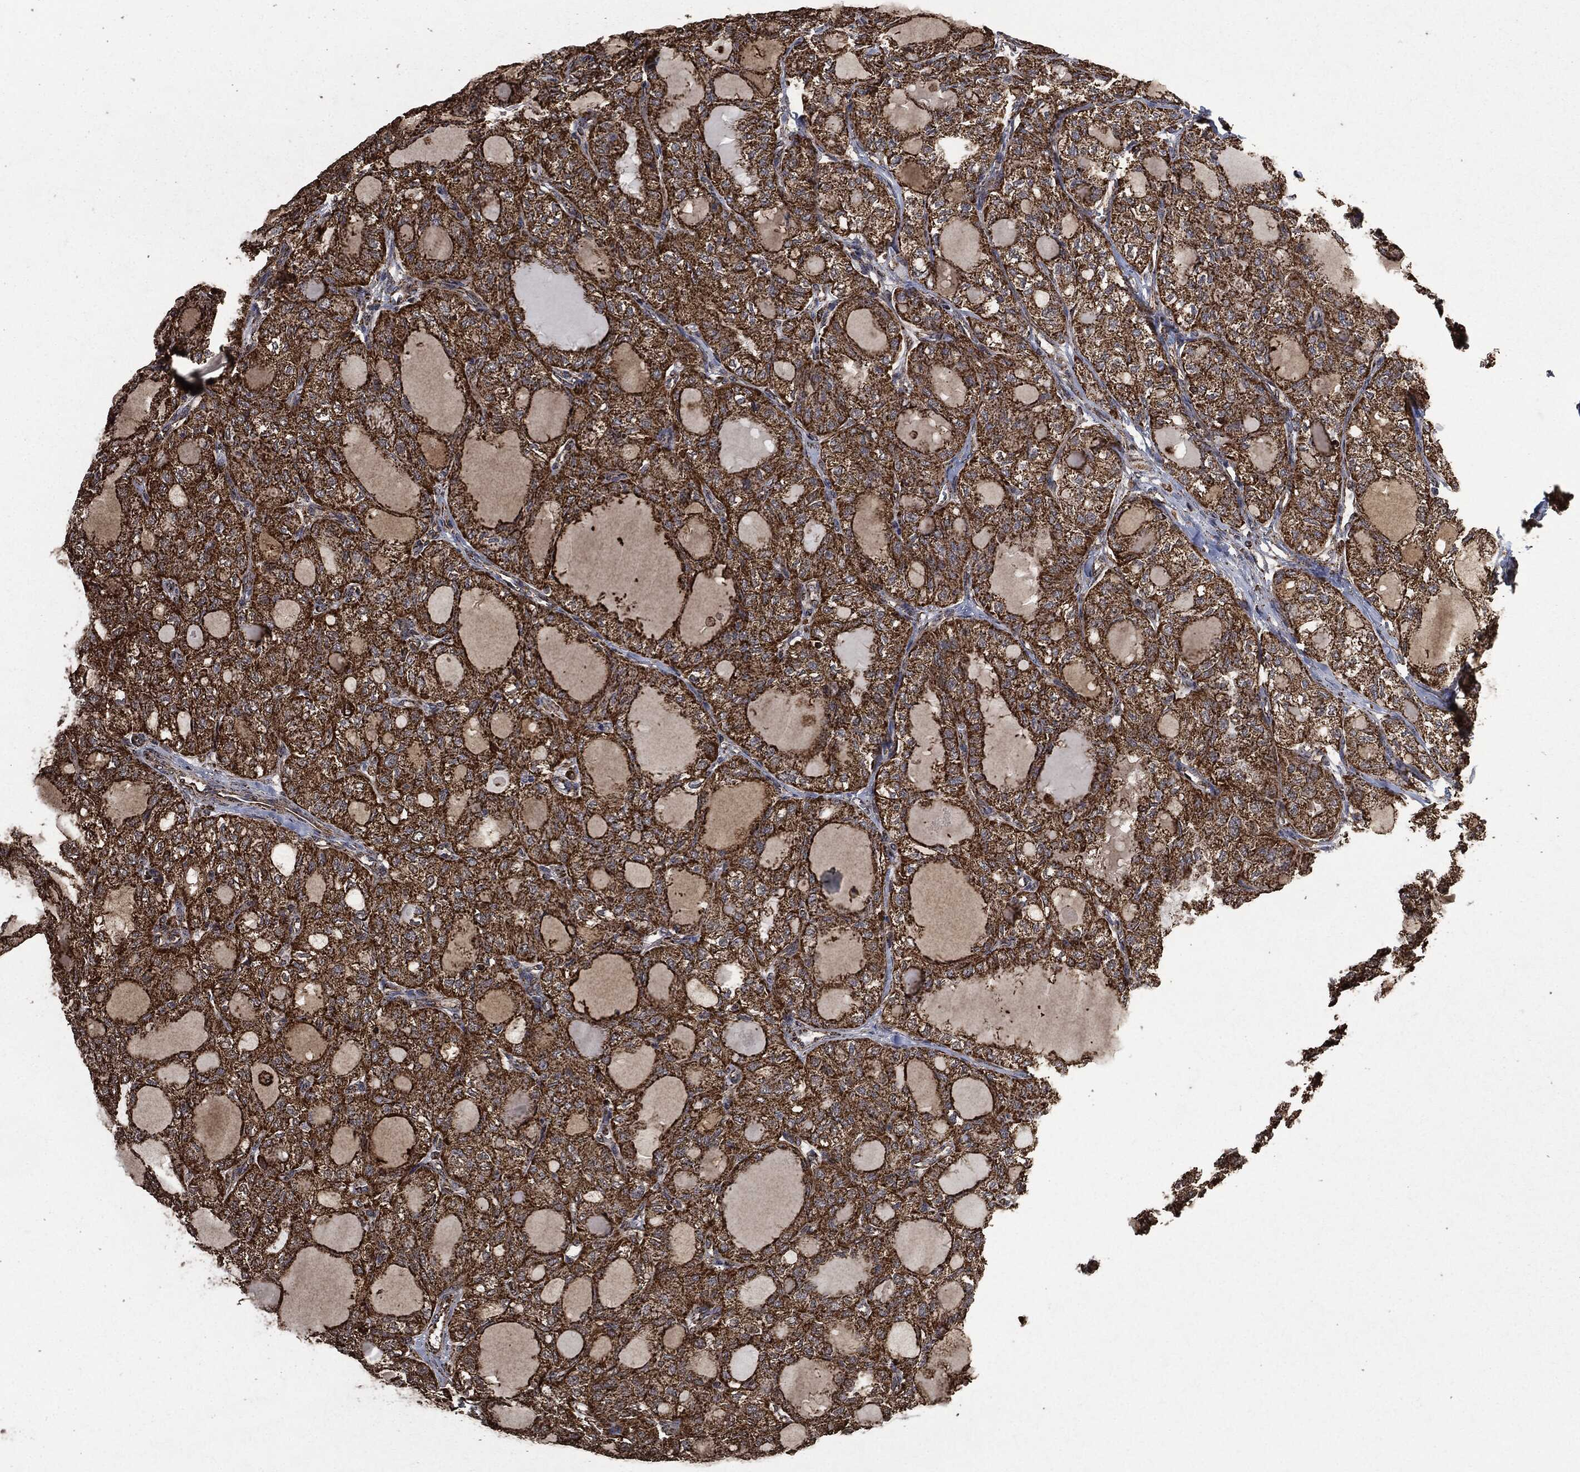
{"staining": {"intensity": "strong", "quantity": ">75%", "location": "cytoplasmic/membranous"}, "tissue": "thyroid cancer", "cell_type": "Tumor cells", "image_type": "cancer", "snomed": [{"axis": "morphology", "description": "Follicular adenoma carcinoma, NOS"}, {"axis": "topography", "description": "Thyroid gland"}], "caption": "The photomicrograph shows immunohistochemical staining of thyroid follicular adenoma carcinoma. There is strong cytoplasmic/membranous positivity is seen in about >75% of tumor cells.", "gene": "LIG3", "patient": {"sex": "male", "age": 75}}